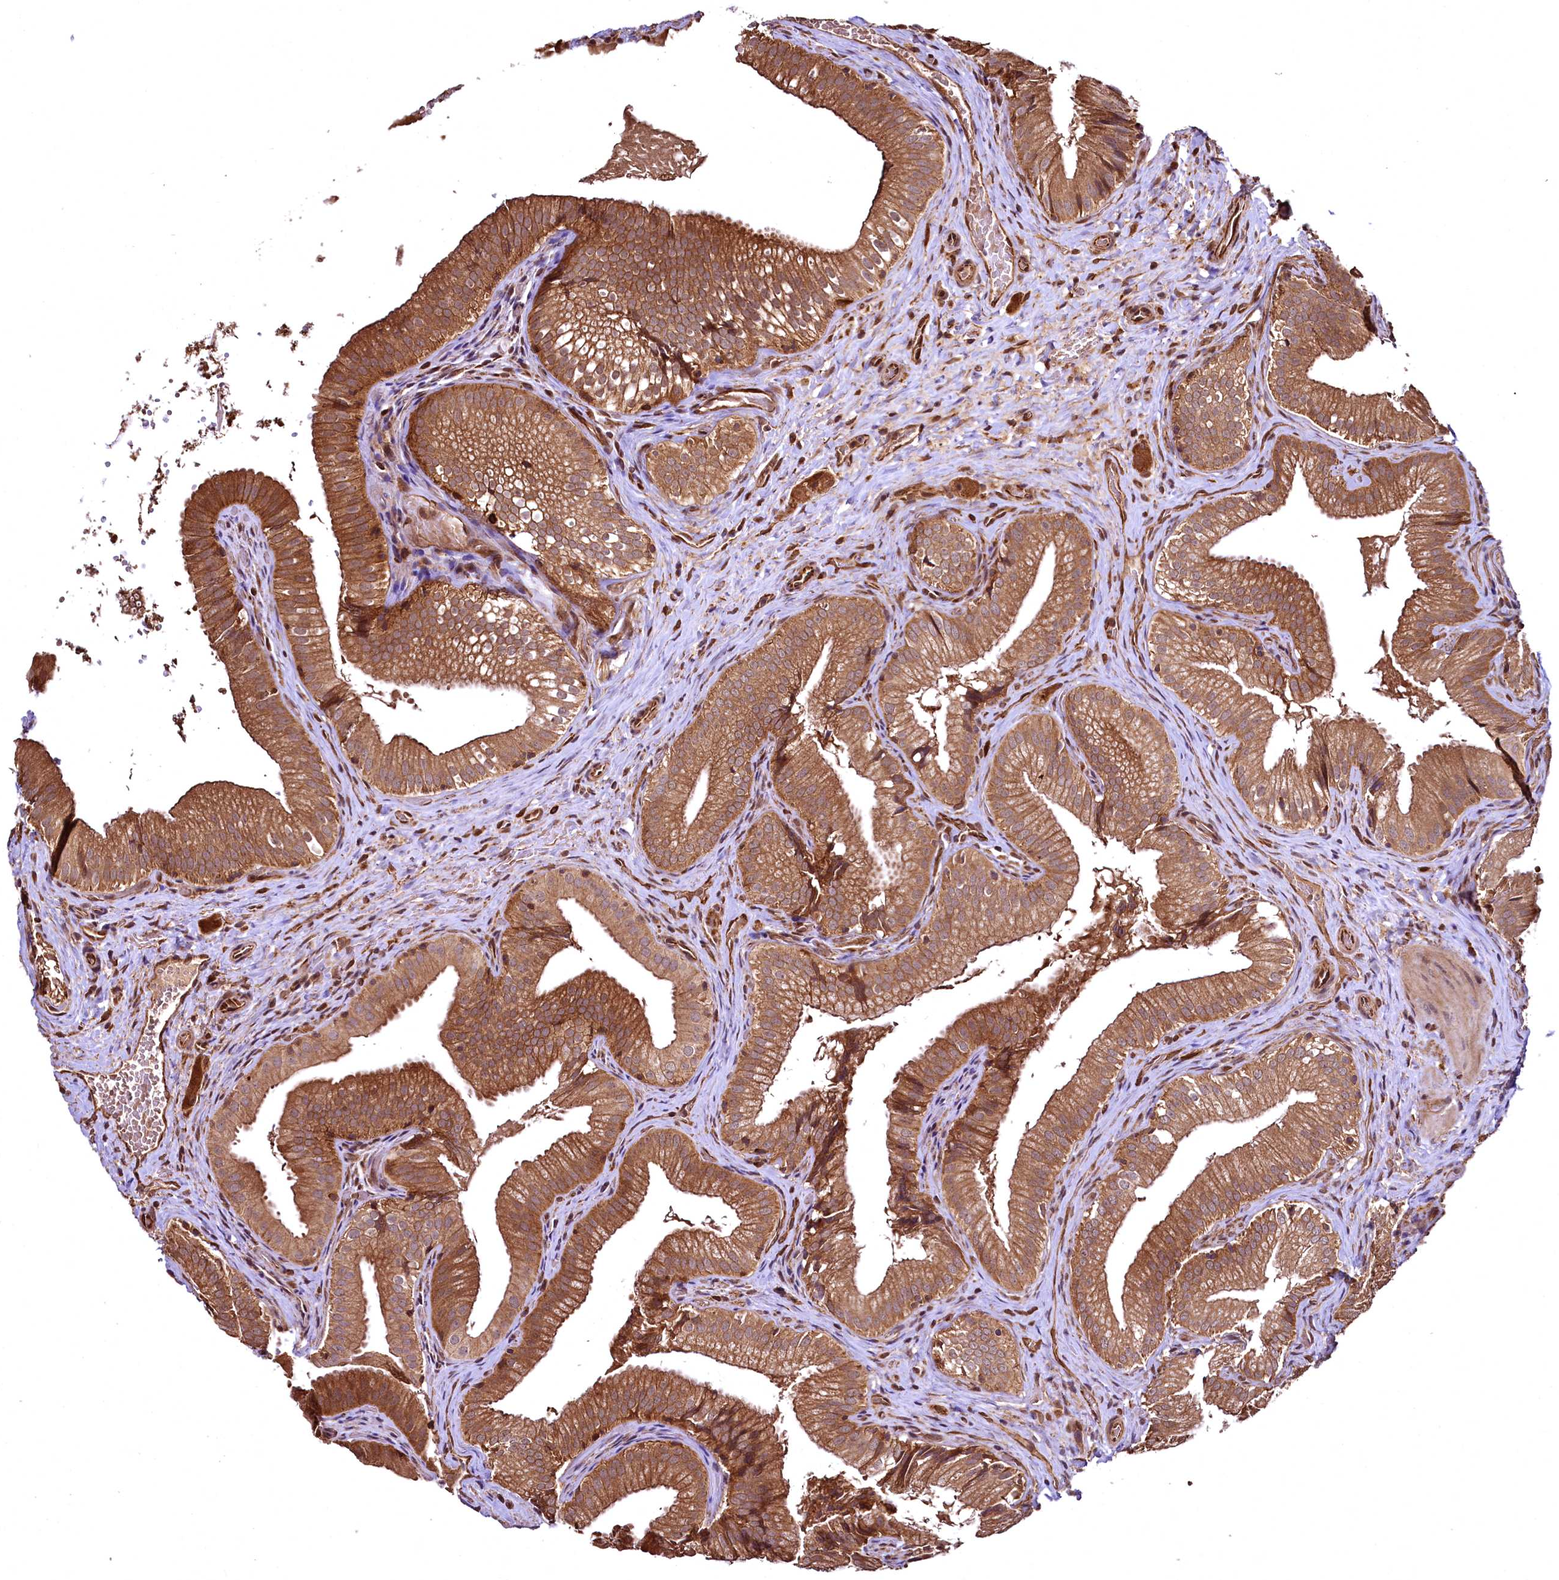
{"staining": {"intensity": "moderate", "quantity": ">75%", "location": "cytoplasmic/membranous"}, "tissue": "gallbladder", "cell_type": "Glandular cells", "image_type": "normal", "snomed": [{"axis": "morphology", "description": "Normal tissue, NOS"}, {"axis": "topography", "description": "Gallbladder"}], "caption": "A medium amount of moderate cytoplasmic/membranous expression is present in approximately >75% of glandular cells in unremarkable gallbladder.", "gene": "TBCEL", "patient": {"sex": "female", "age": 30}}